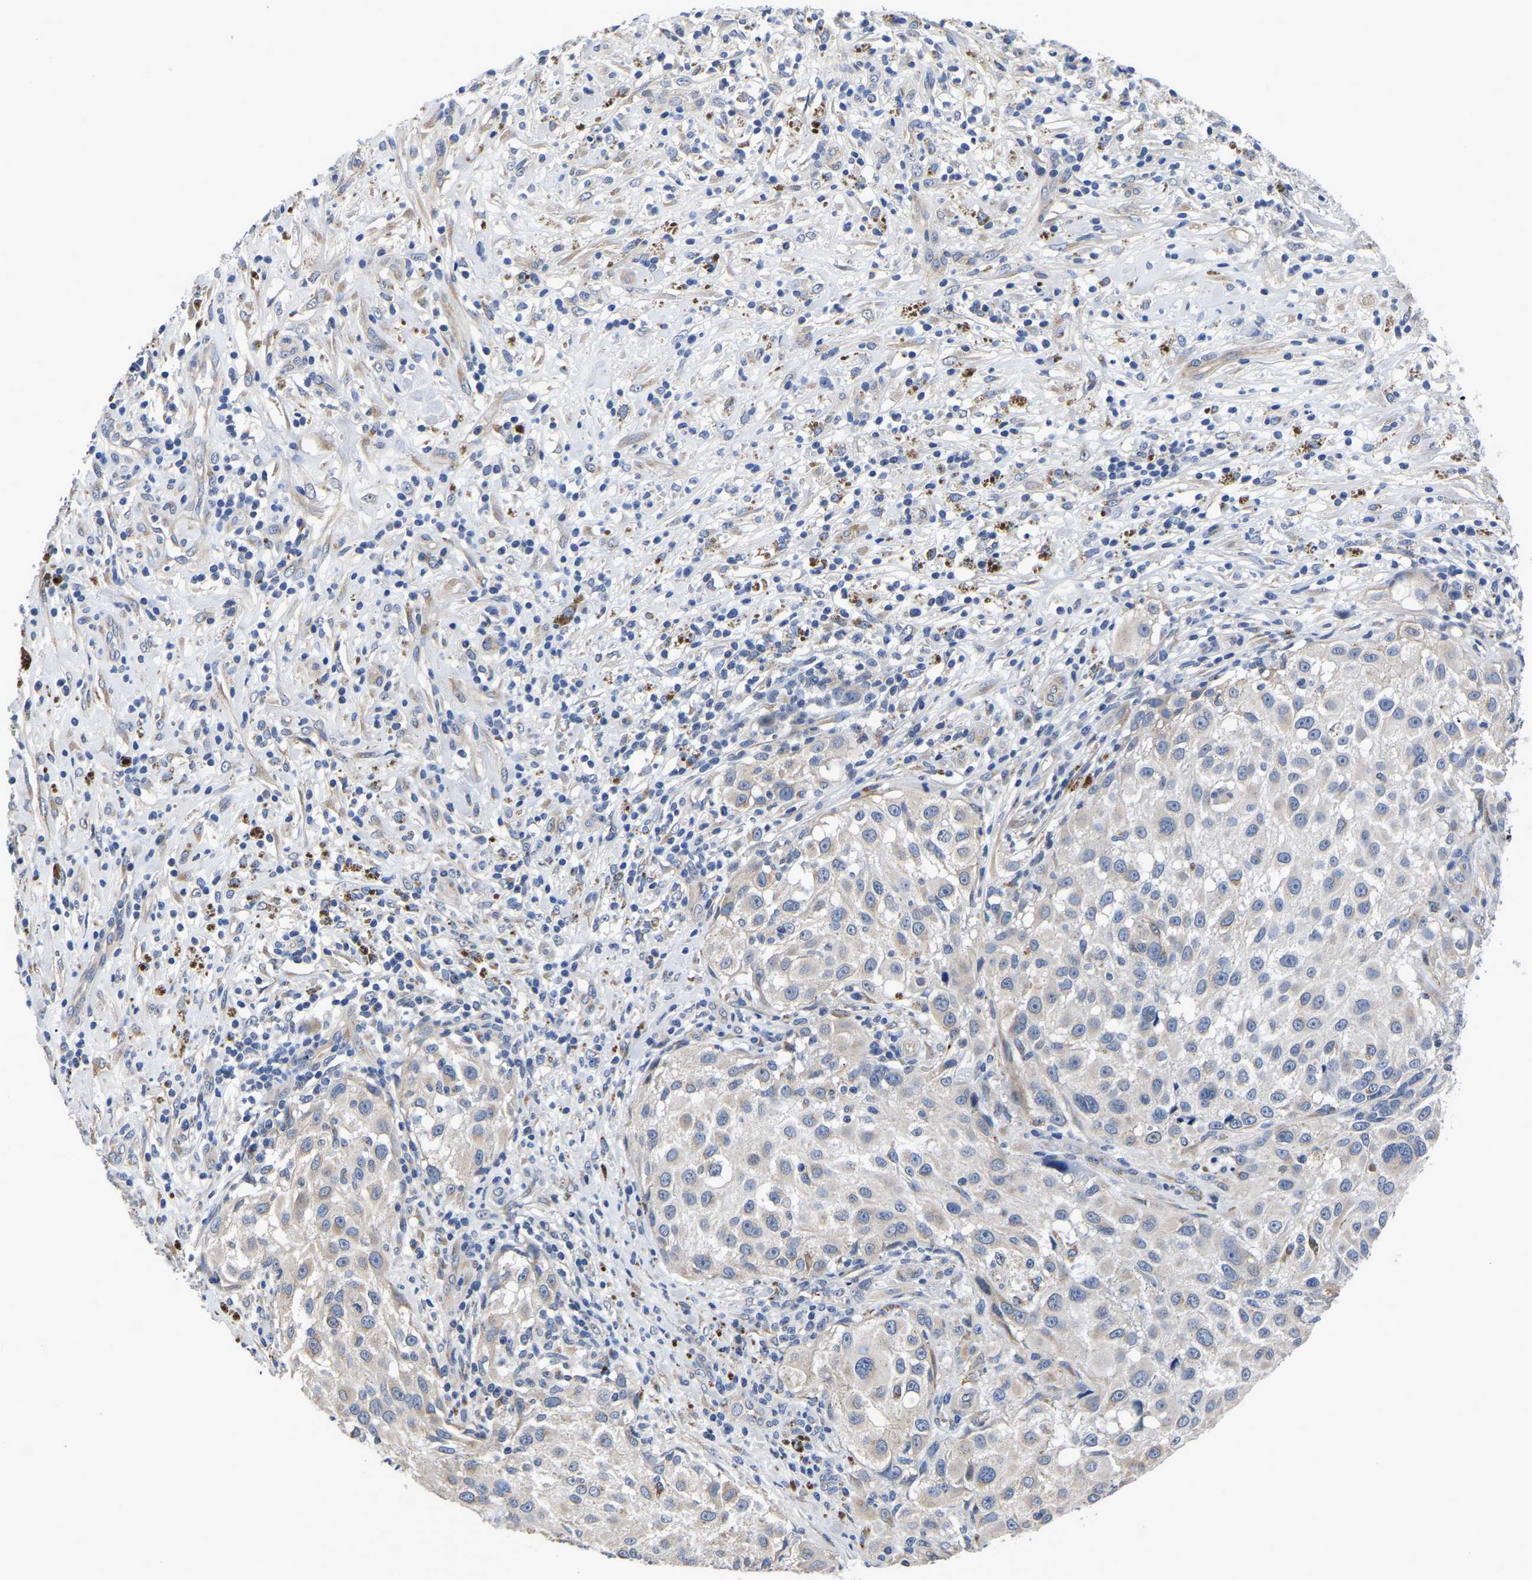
{"staining": {"intensity": "negative", "quantity": "none", "location": "none"}, "tissue": "melanoma", "cell_type": "Tumor cells", "image_type": "cancer", "snomed": [{"axis": "morphology", "description": "Necrosis, NOS"}, {"axis": "morphology", "description": "Malignant melanoma, NOS"}, {"axis": "topography", "description": "Skin"}], "caption": "Photomicrograph shows no significant protein staining in tumor cells of melanoma. (DAB IHC with hematoxylin counter stain).", "gene": "PDLIM7", "patient": {"sex": "female", "age": 87}}